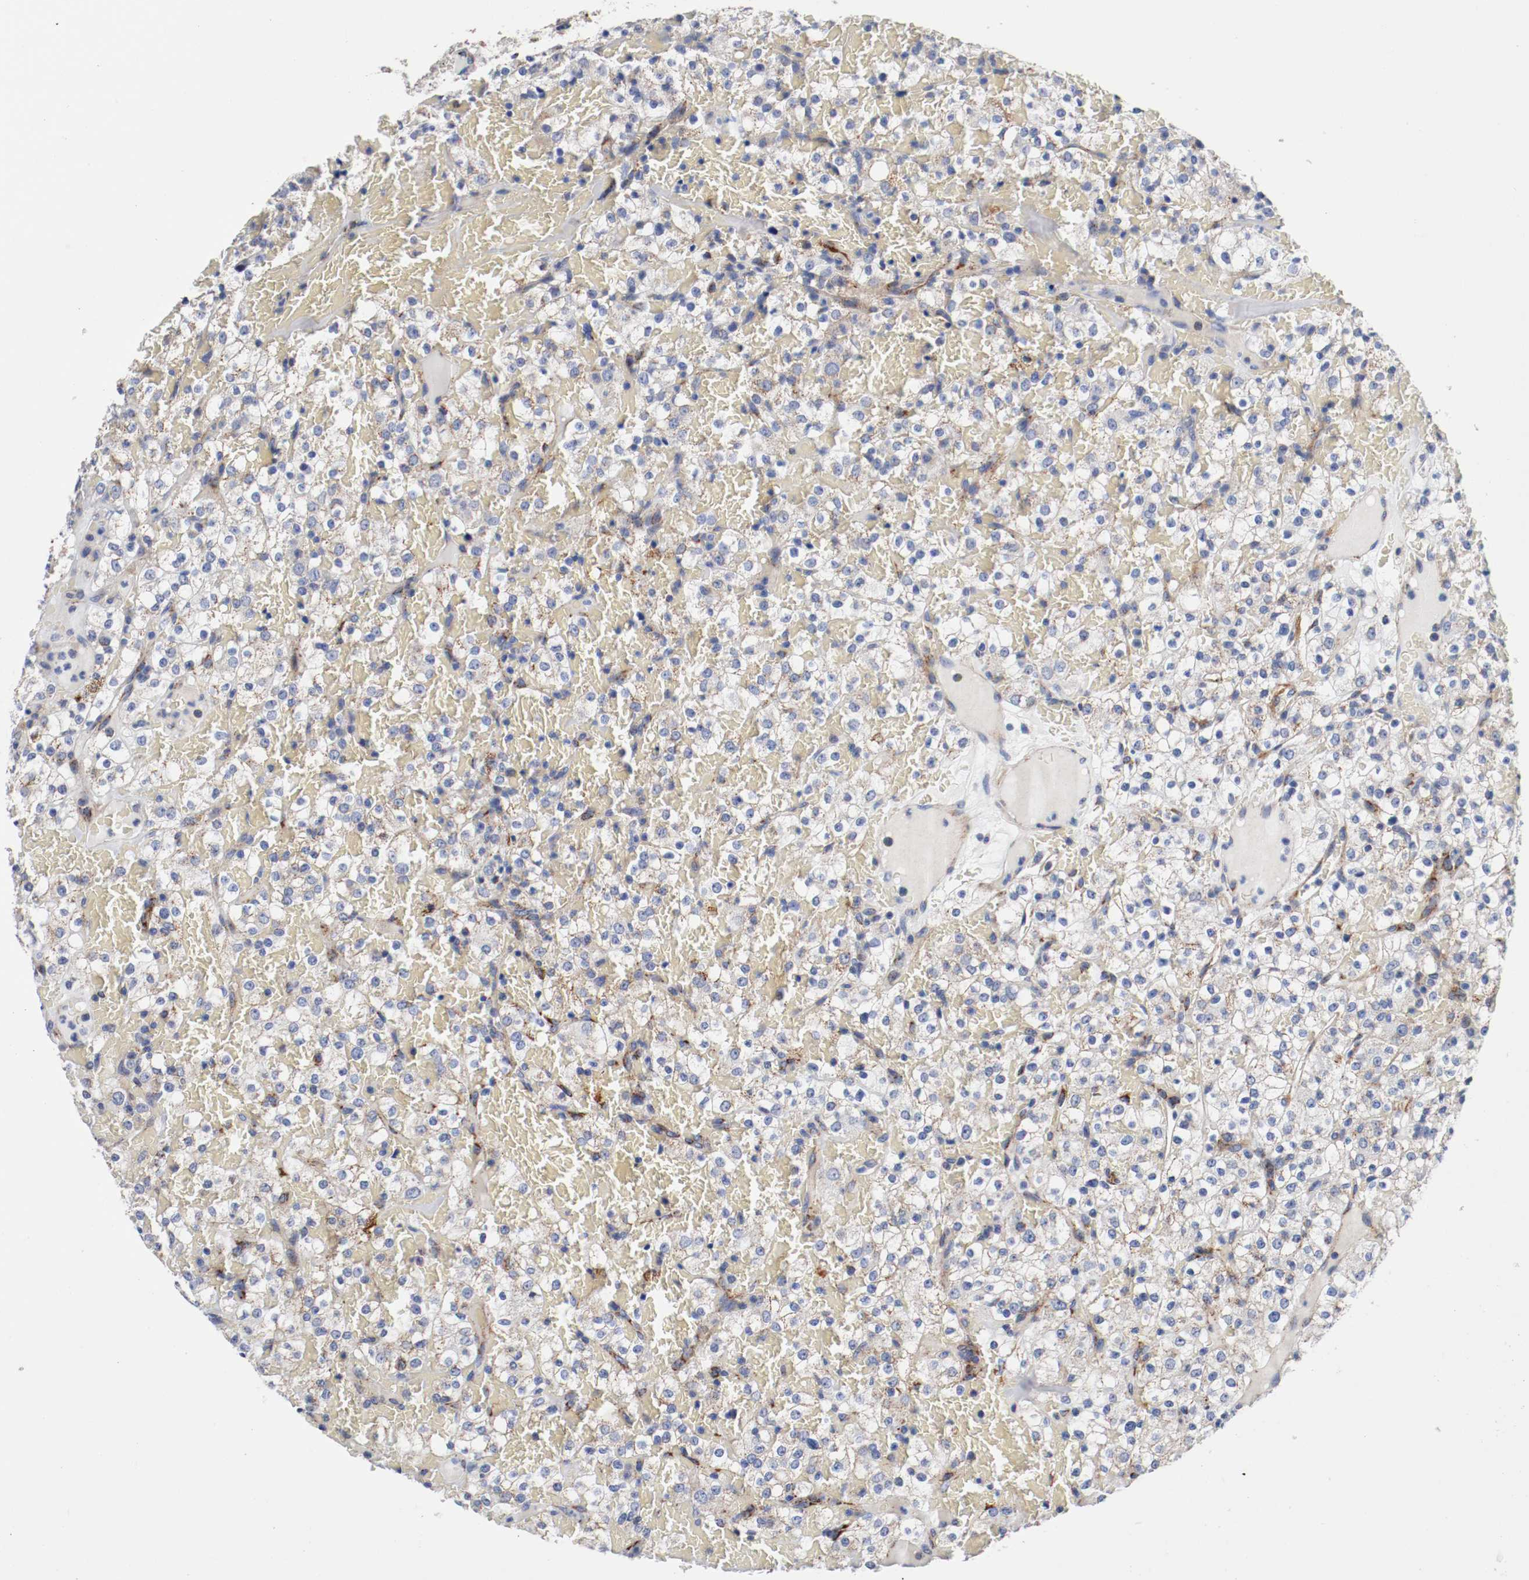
{"staining": {"intensity": "negative", "quantity": "none", "location": "none"}, "tissue": "renal cancer", "cell_type": "Tumor cells", "image_type": "cancer", "snomed": [{"axis": "morphology", "description": "Normal tissue, NOS"}, {"axis": "morphology", "description": "Adenocarcinoma, NOS"}, {"axis": "topography", "description": "Kidney"}], "caption": "Immunohistochemistry (IHC) of human renal adenocarcinoma shows no expression in tumor cells.", "gene": "TUBD1", "patient": {"sex": "female", "age": 72}}